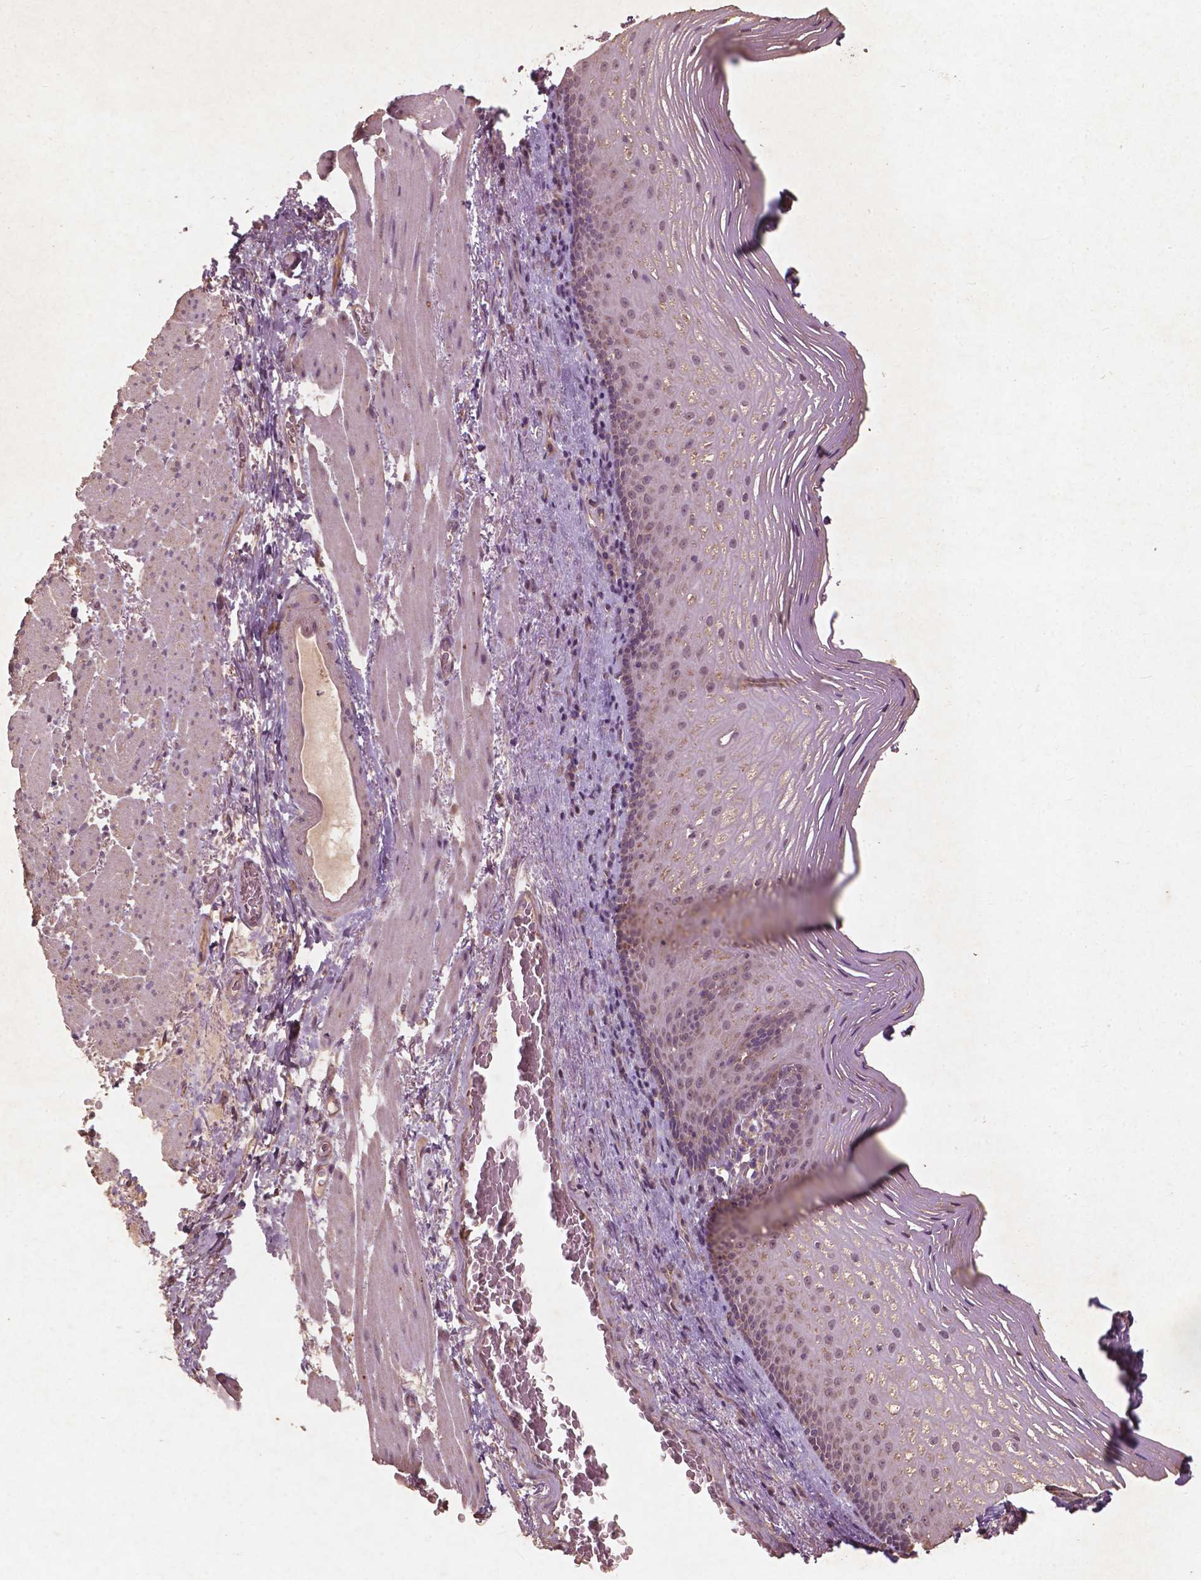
{"staining": {"intensity": "moderate", "quantity": ">75%", "location": "cytoplasmic/membranous"}, "tissue": "esophagus", "cell_type": "Squamous epithelial cells", "image_type": "normal", "snomed": [{"axis": "morphology", "description": "Normal tissue, NOS"}, {"axis": "topography", "description": "Esophagus"}], "caption": "This is an image of immunohistochemistry (IHC) staining of normal esophagus, which shows moderate positivity in the cytoplasmic/membranous of squamous epithelial cells.", "gene": "ST6GALNAC5", "patient": {"sex": "male", "age": 76}}